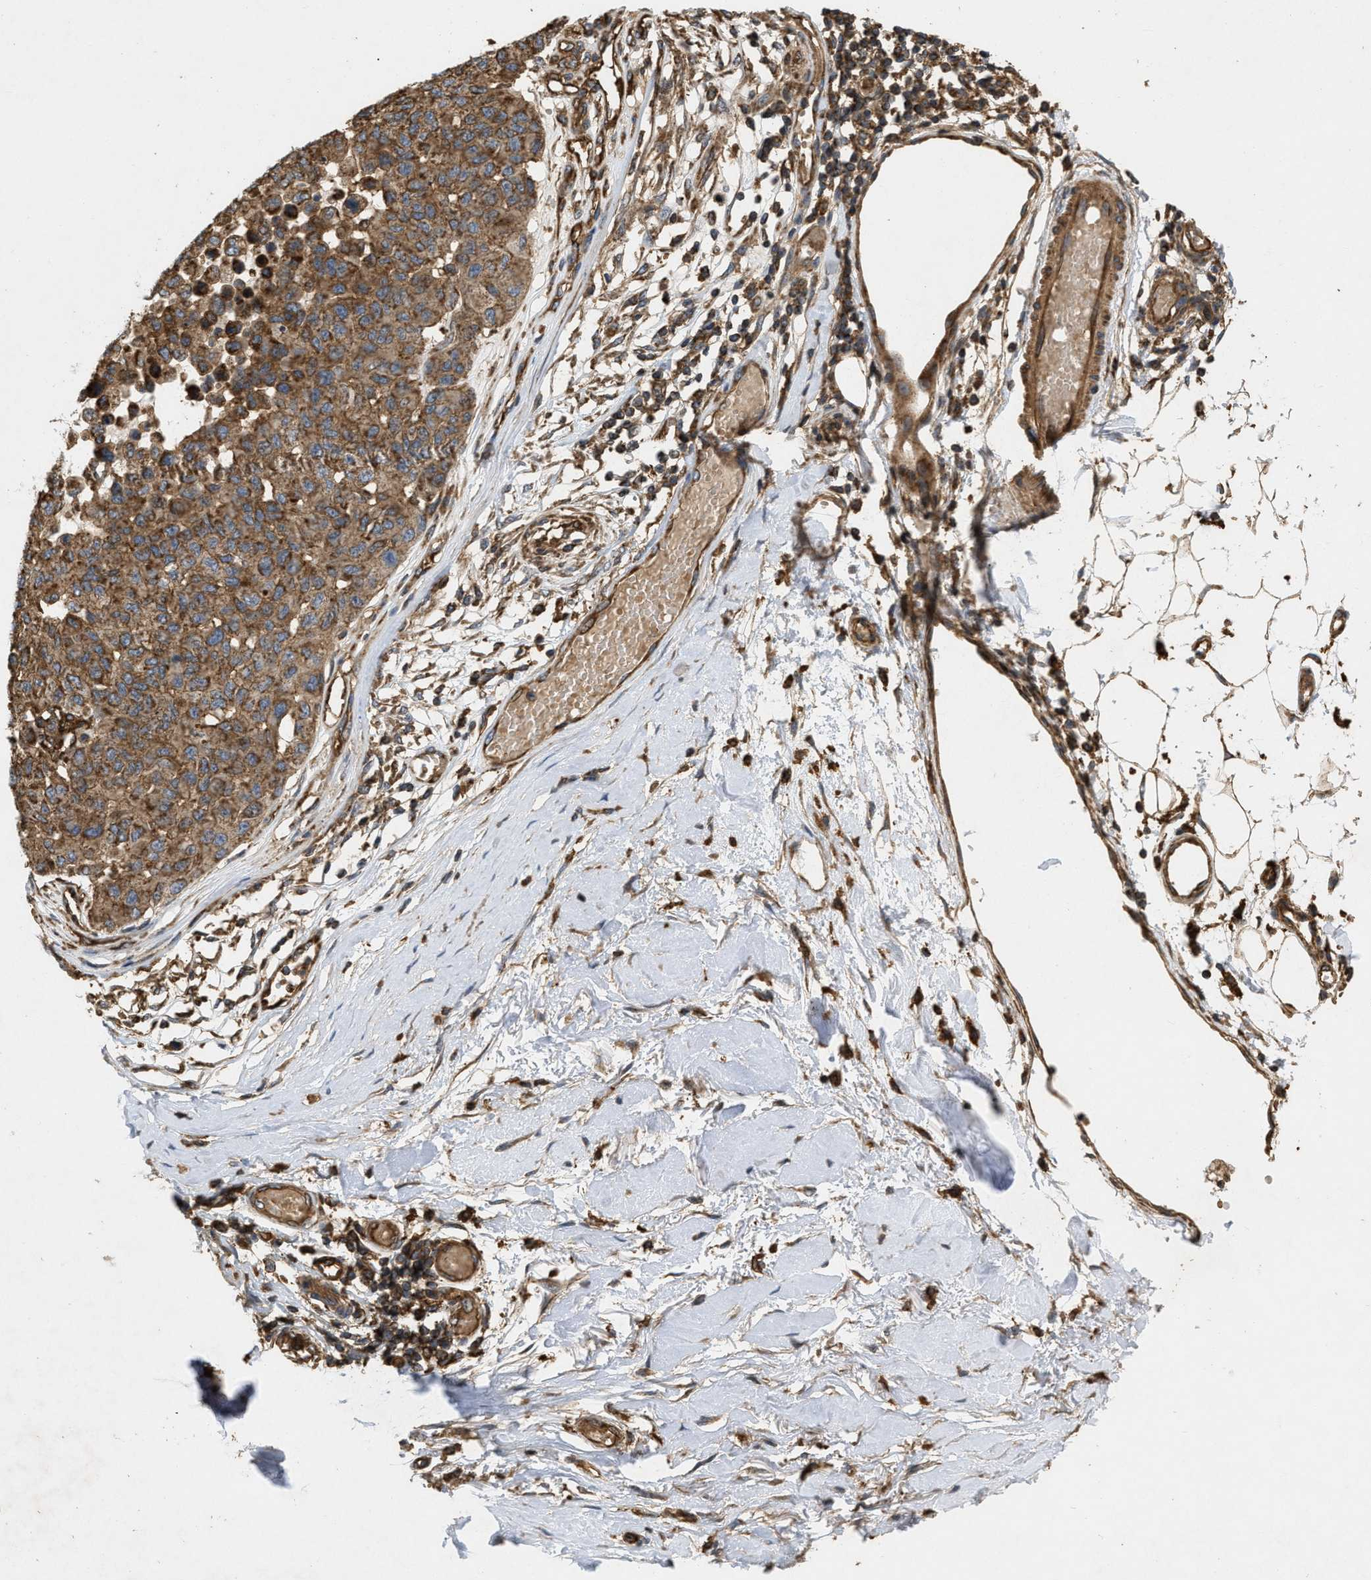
{"staining": {"intensity": "moderate", "quantity": ">75%", "location": "cytoplasmic/membranous"}, "tissue": "melanoma", "cell_type": "Tumor cells", "image_type": "cancer", "snomed": [{"axis": "morphology", "description": "Normal tissue, NOS"}, {"axis": "morphology", "description": "Malignant melanoma, NOS"}, {"axis": "topography", "description": "Skin"}], "caption": "Immunohistochemical staining of human malignant melanoma reveals medium levels of moderate cytoplasmic/membranous staining in approximately >75% of tumor cells. (DAB = brown stain, brightfield microscopy at high magnification).", "gene": "GNB4", "patient": {"sex": "male", "age": 62}}